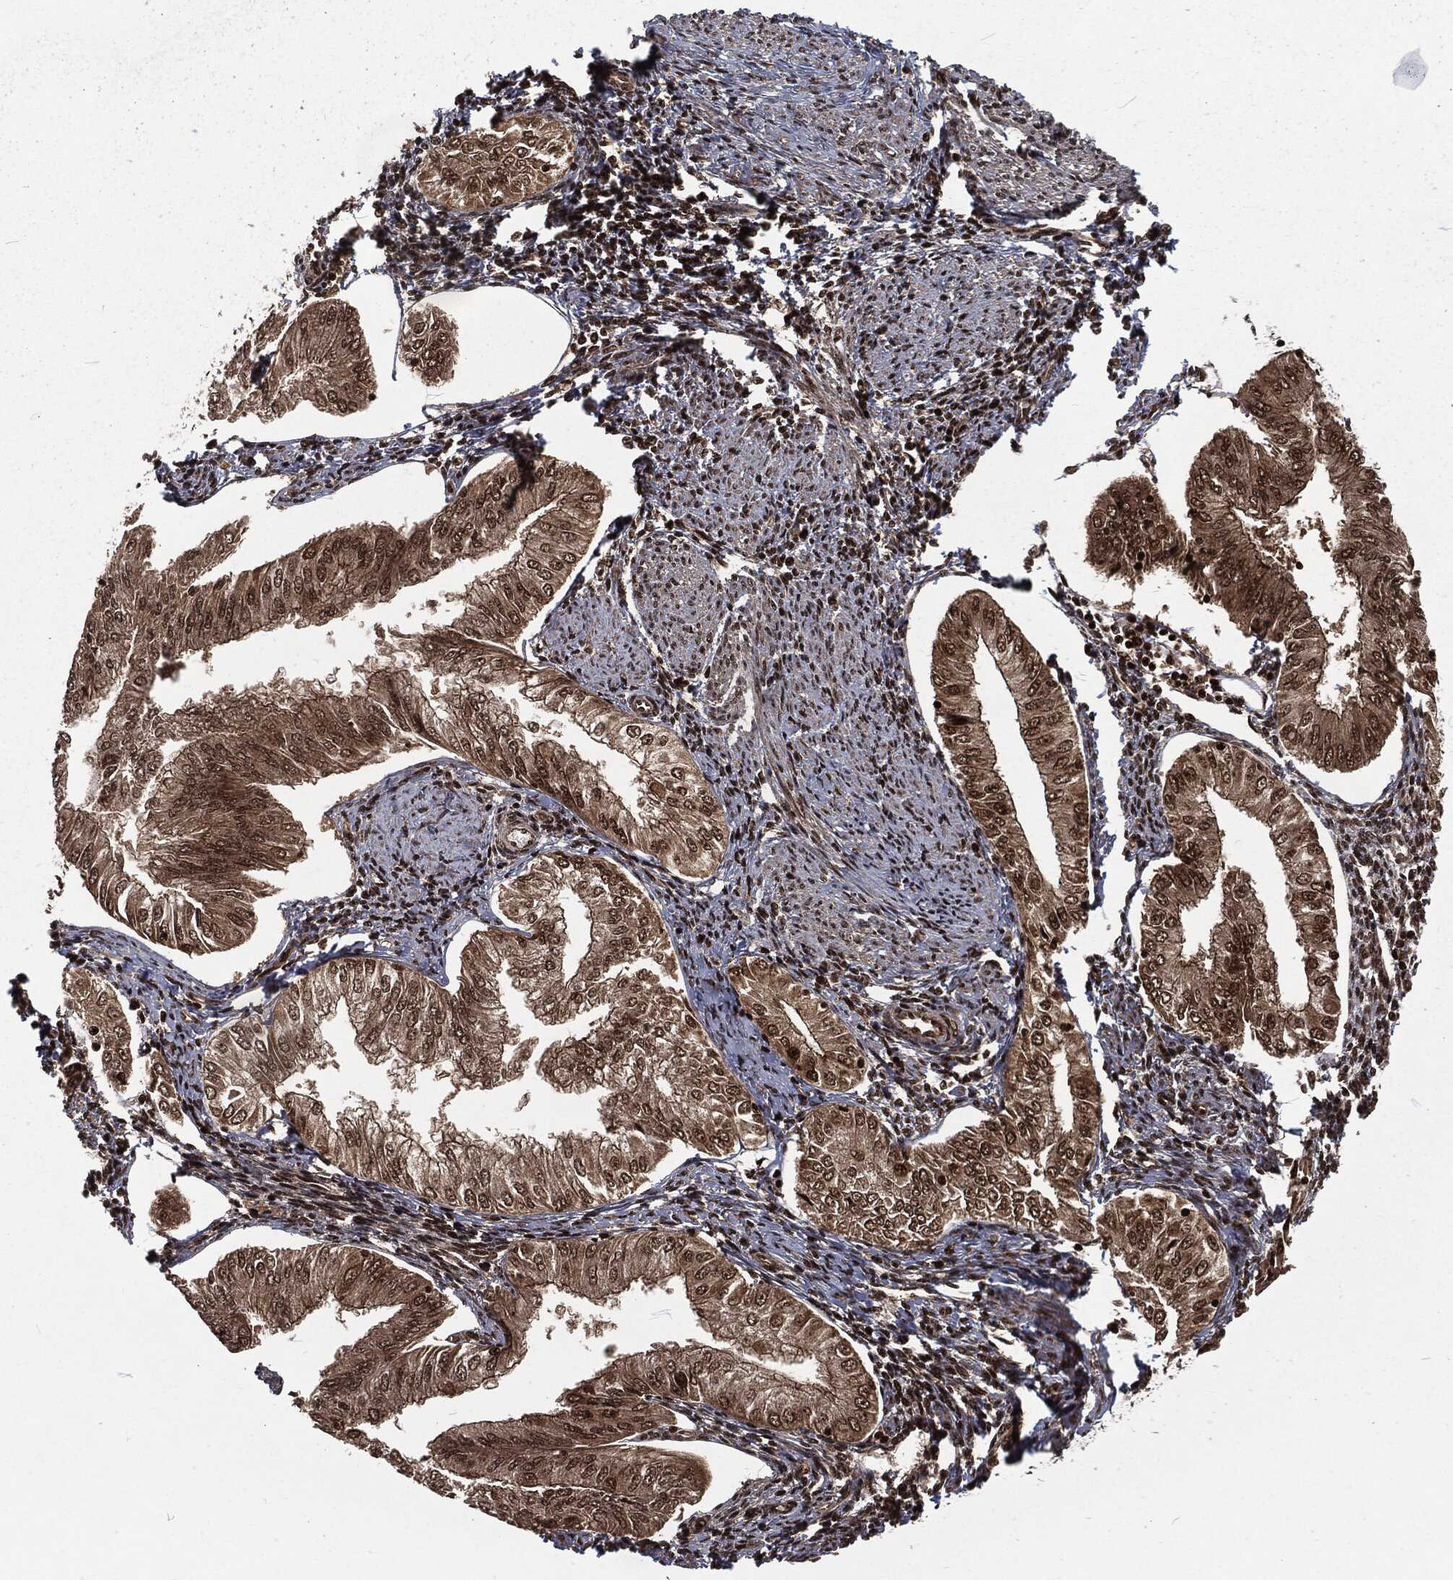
{"staining": {"intensity": "moderate", "quantity": ">75%", "location": "cytoplasmic/membranous,nuclear"}, "tissue": "endometrial cancer", "cell_type": "Tumor cells", "image_type": "cancer", "snomed": [{"axis": "morphology", "description": "Adenocarcinoma, NOS"}, {"axis": "topography", "description": "Endometrium"}], "caption": "This is an image of IHC staining of adenocarcinoma (endometrial), which shows moderate expression in the cytoplasmic/membranous and nuclear of tumor cells.", "gene": "NGRN", "patient": {"sex": "female", "age": 53}}